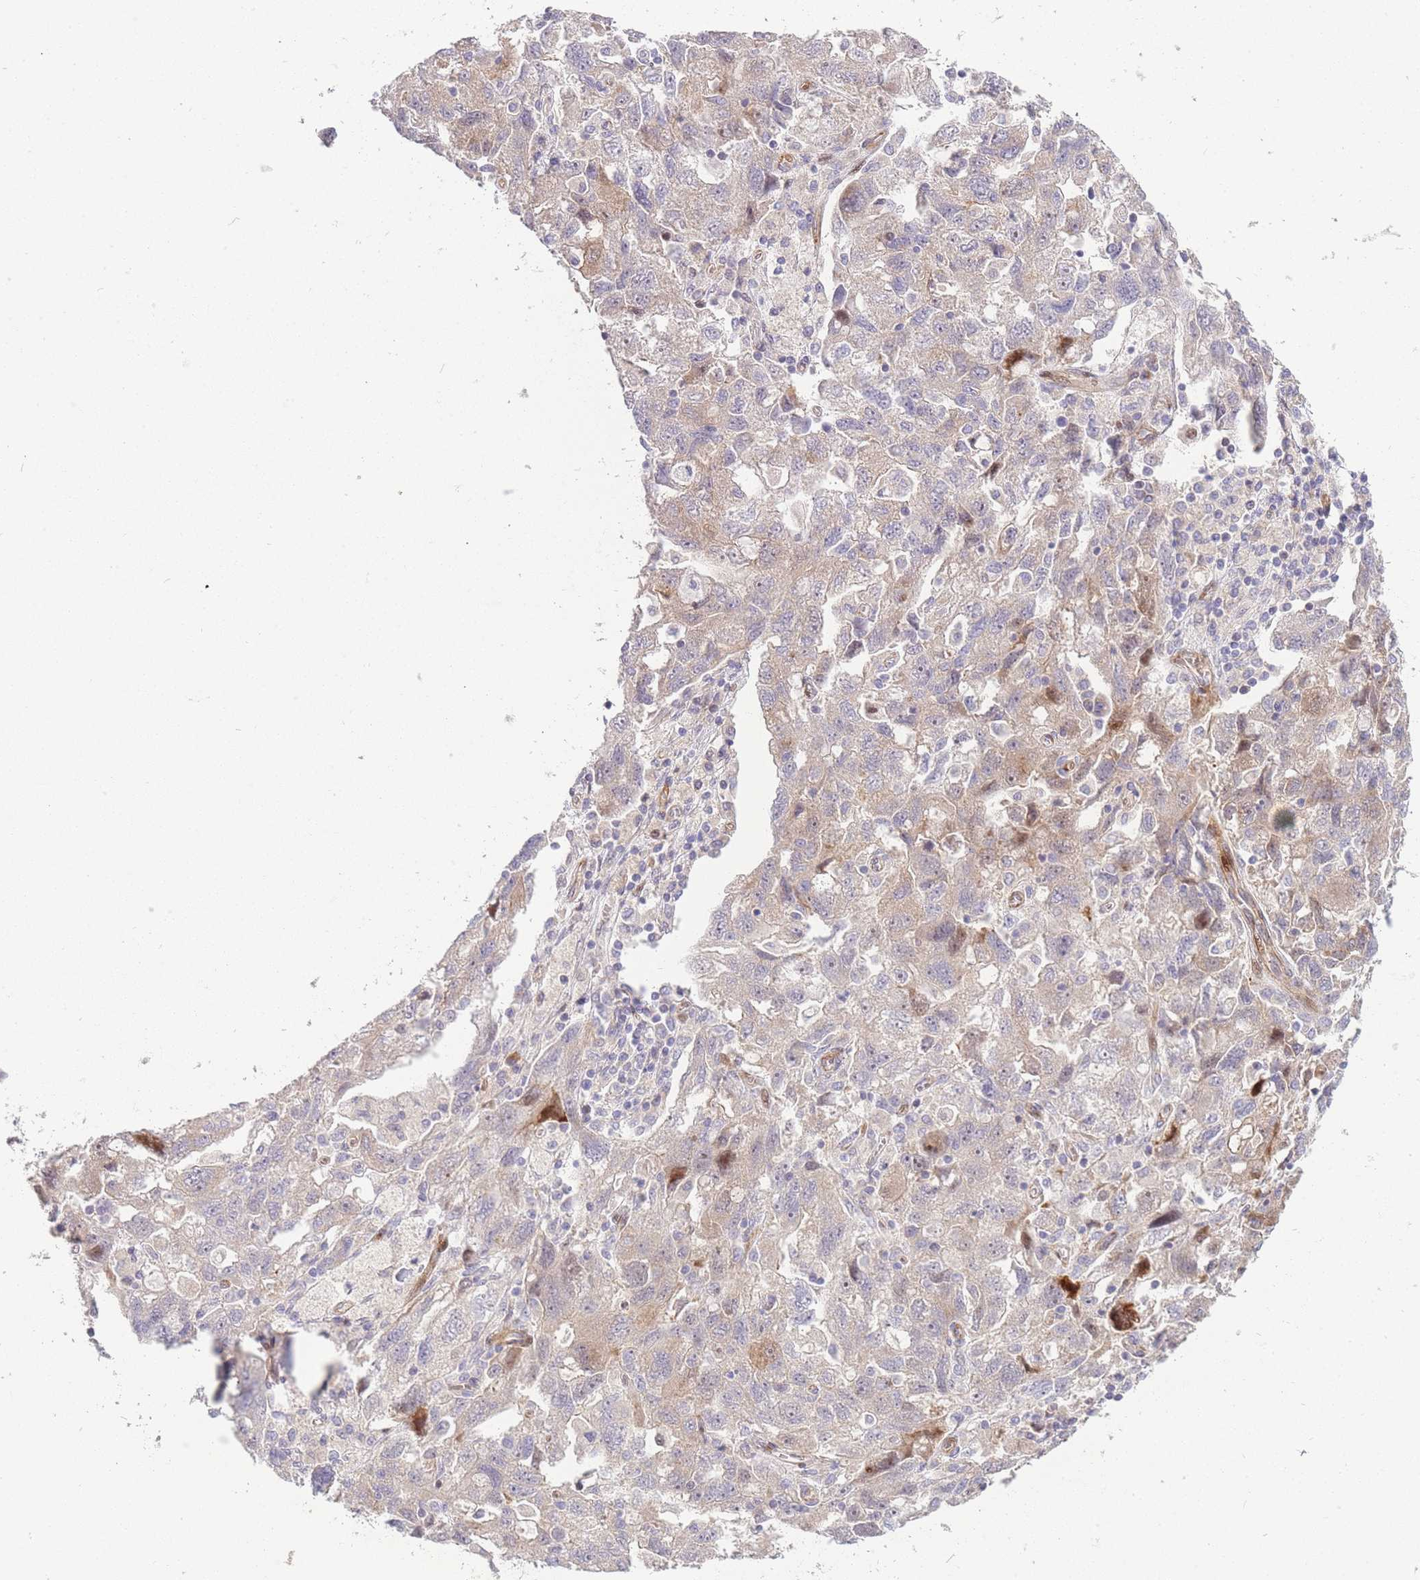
{"staining": {"intensity": "weak", "quantity": "25%-75%", "location": "cytoplasmic/membranous"}, "tissue": "ovarian cancer", "cell_type": "Tumor cells", "image_type": "cancer", "snomed": [{"axis": "morphology", "description": "Carcinoma, NOS"}, {"axis": "morphology", "description": "Cystadenocarcinoma, serous, NOS"}, {"axis": "topography", "description": "Ovary"}], "caption": "A histopathology image showing weak cytoplasmic/membranous expression in approximately 25%-75% of tumor cells in ovarian cancer (carcinoma), as visualized by brown immunohistochemical staining.", "gene": "ATP5MC2", "patient": {"sex": "female", "age": 69}}